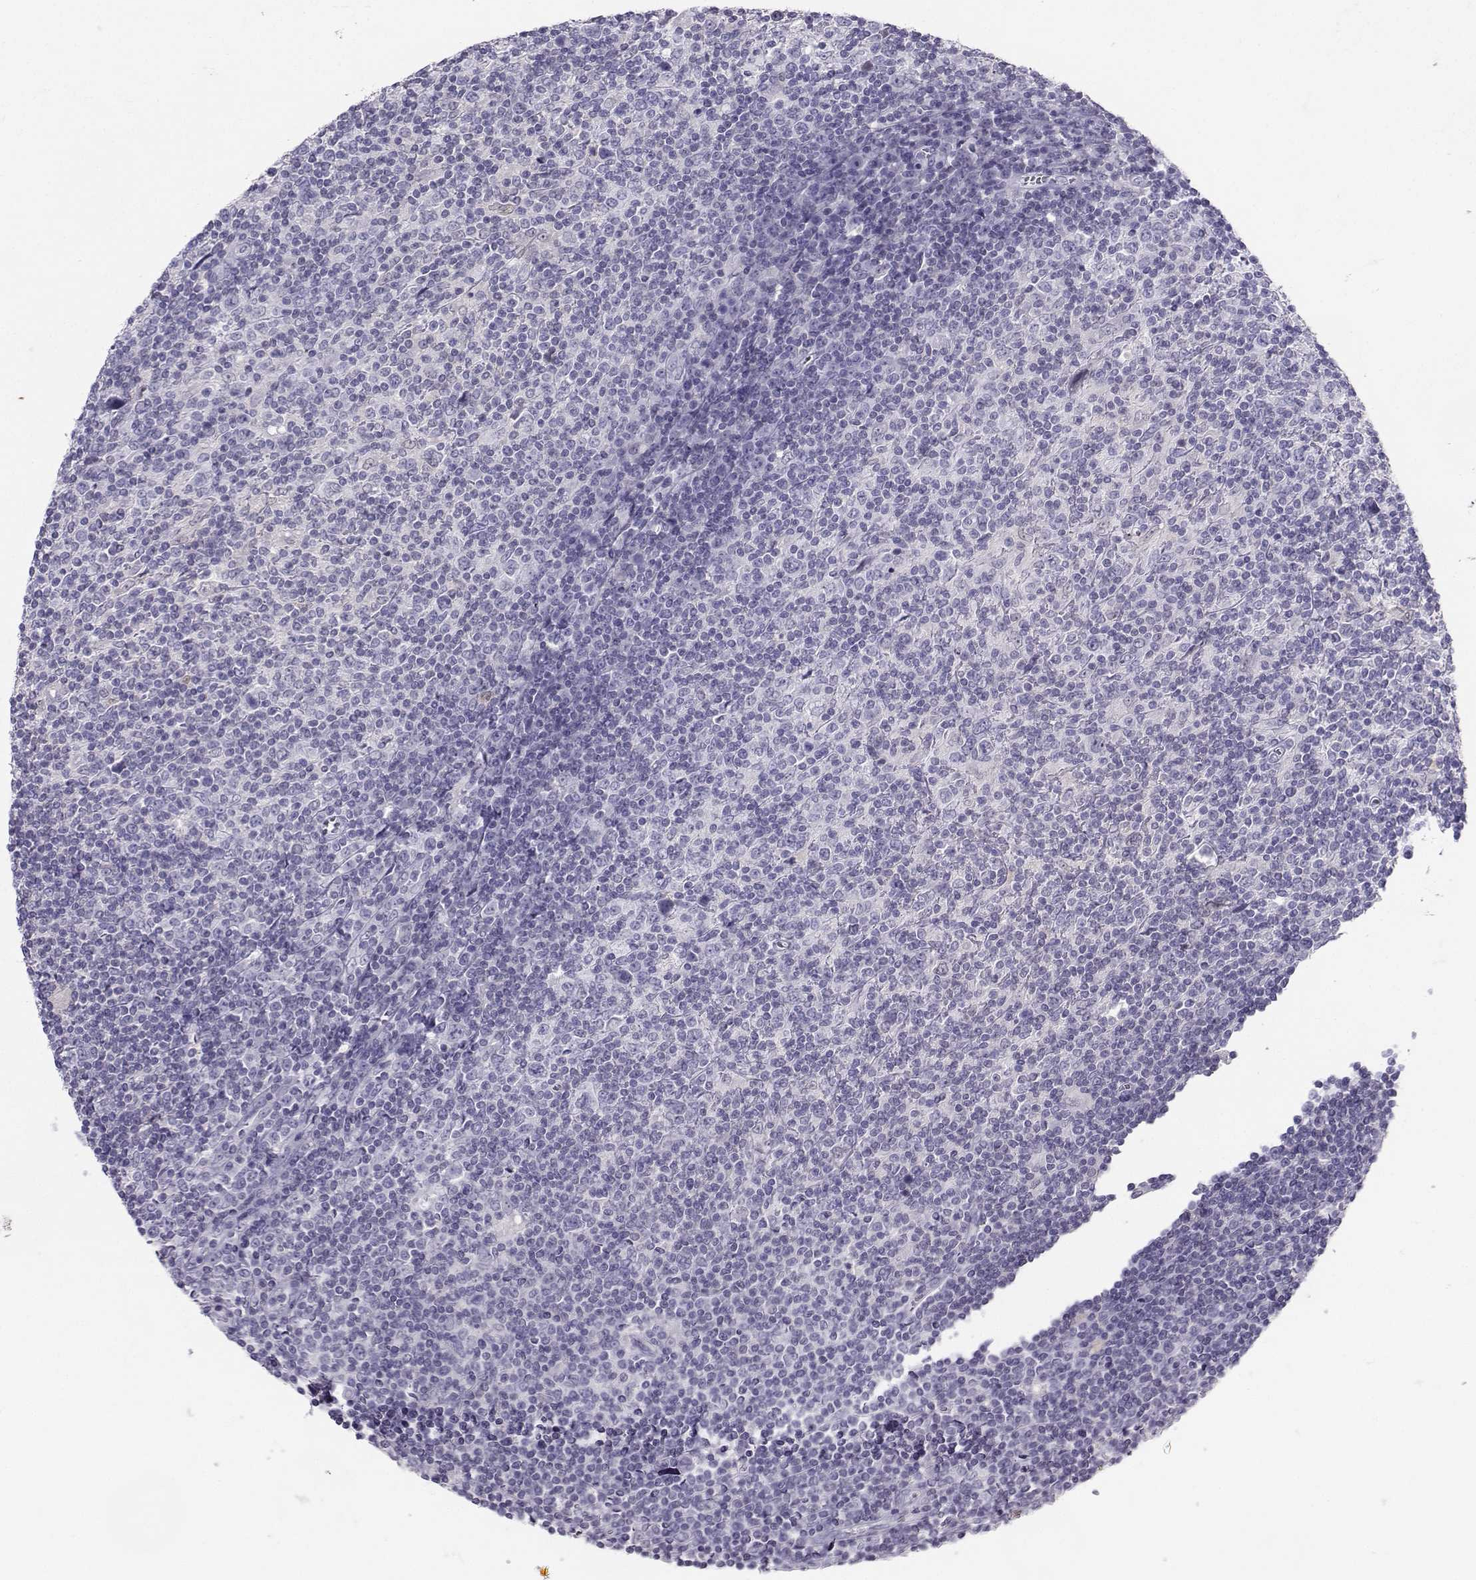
{"staining": {"intensity": "negative", "quantity": "none", "location": "none"}, "tissue": "lymphoma", "cell_type": "Tumor cells", "image_type": "cancer", "snomed": [{"axis": "morphology", "description": "Hodgkin's disease, NOS"}, {"axis": "topography", "description": "Lymph node"}], "caption": "Protein analysis of Hodgkin's disease shows no significant staining in tumor cells.", "gene": "PGK1", "patient": {"sex": "male", "age": 40}}